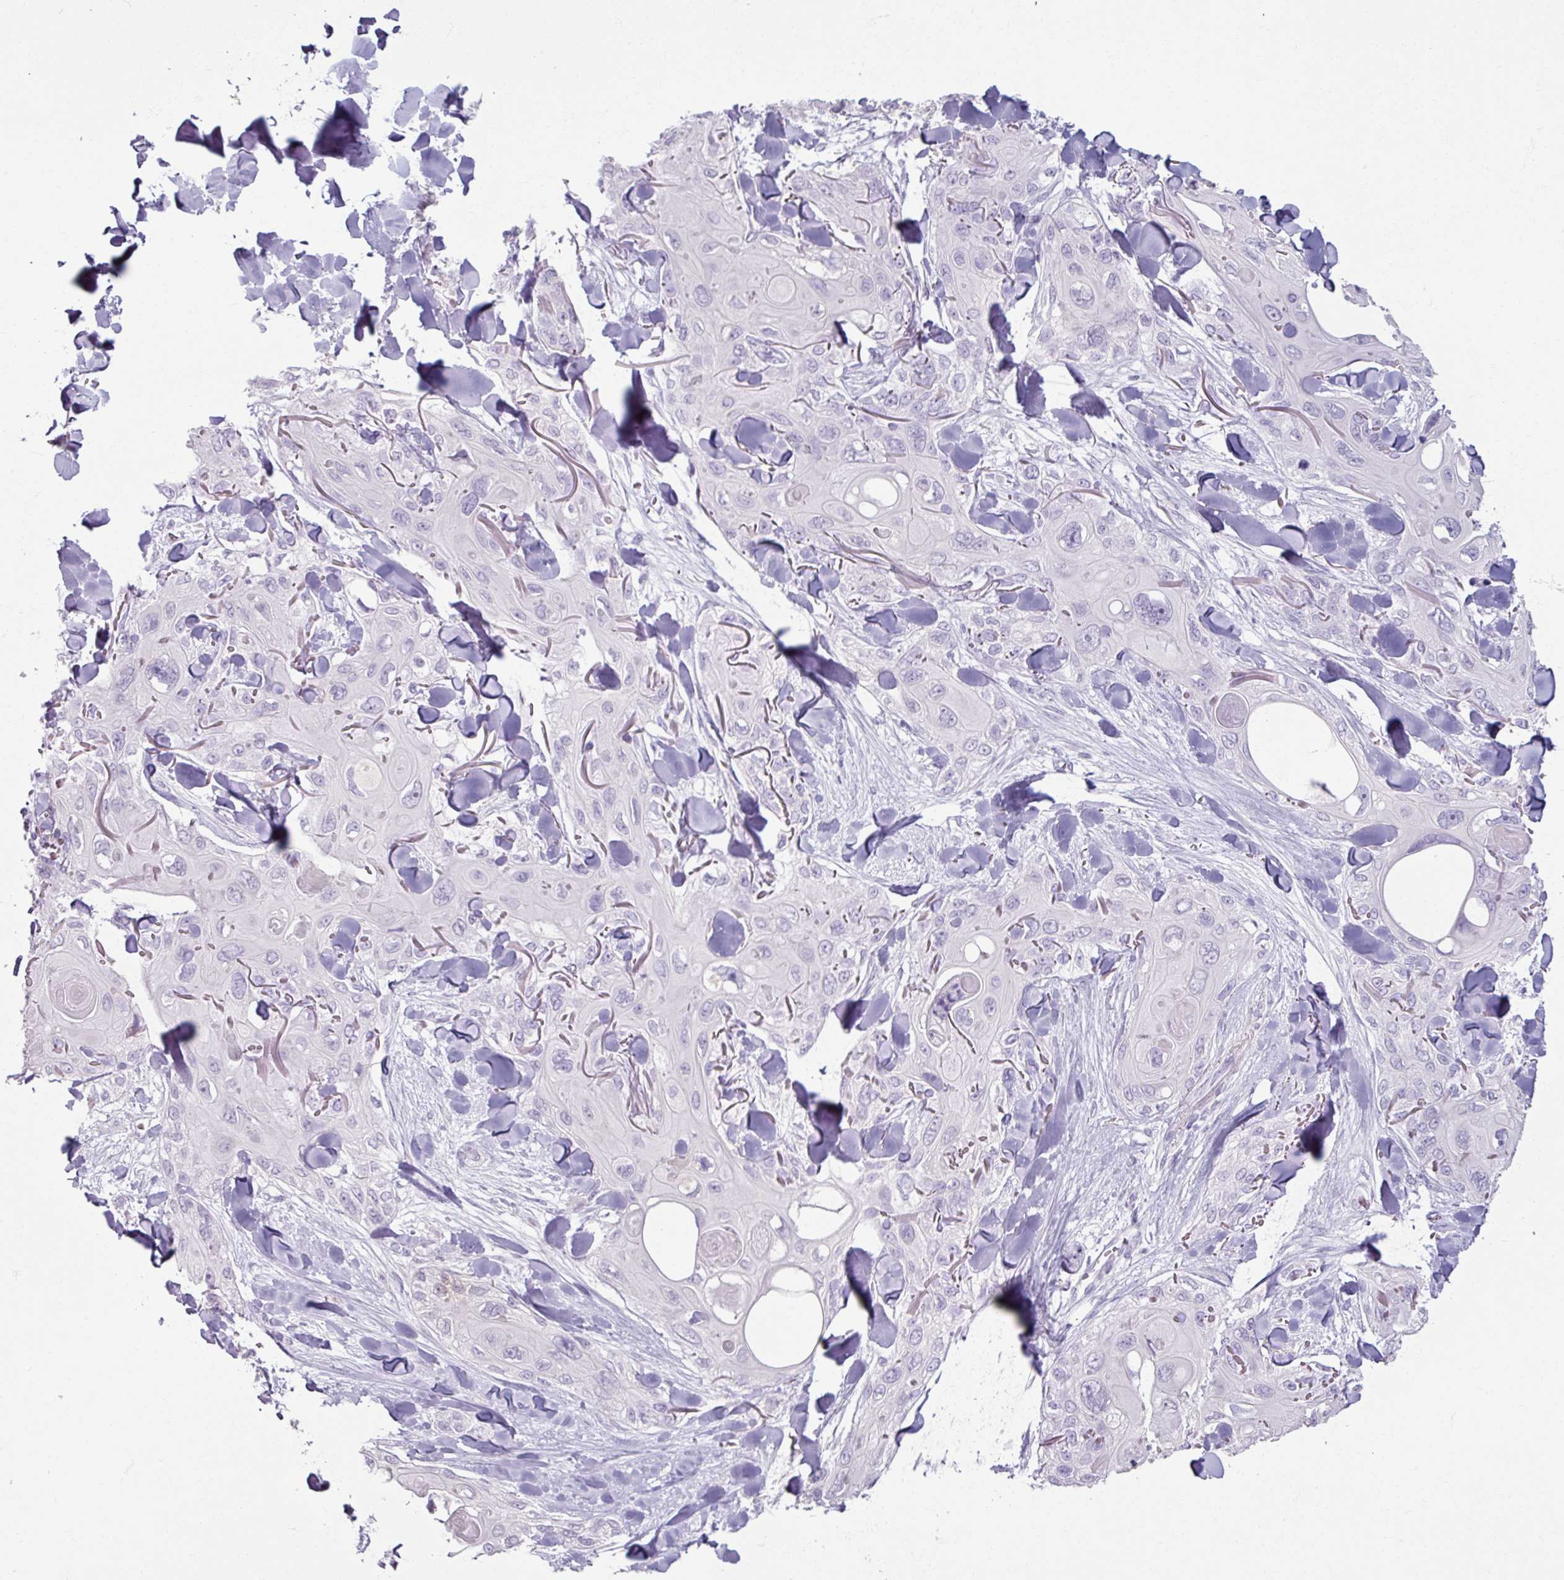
{"staining": {"intensity": "negative", "quantity": "none", "location": "none"}, "tissue": "skin cancer", "cell_type": "Tumor cells", "image_type": "cancer", "snomed": [{"axis": "morphology", "description": "Normal tissue, NOS"}, {"axis": "morphology", "description": "Squamous cell carcinoma, NOS"}, {"axis": "topography", "description": "Skin"}], "caption": "This is an IHC photomicrograph of skin cancer (squamous cell carcinoma). There is no expression in tumor cells.", "gene": "SLC27A5", "patient": {"sex": "male", "age": 72}}